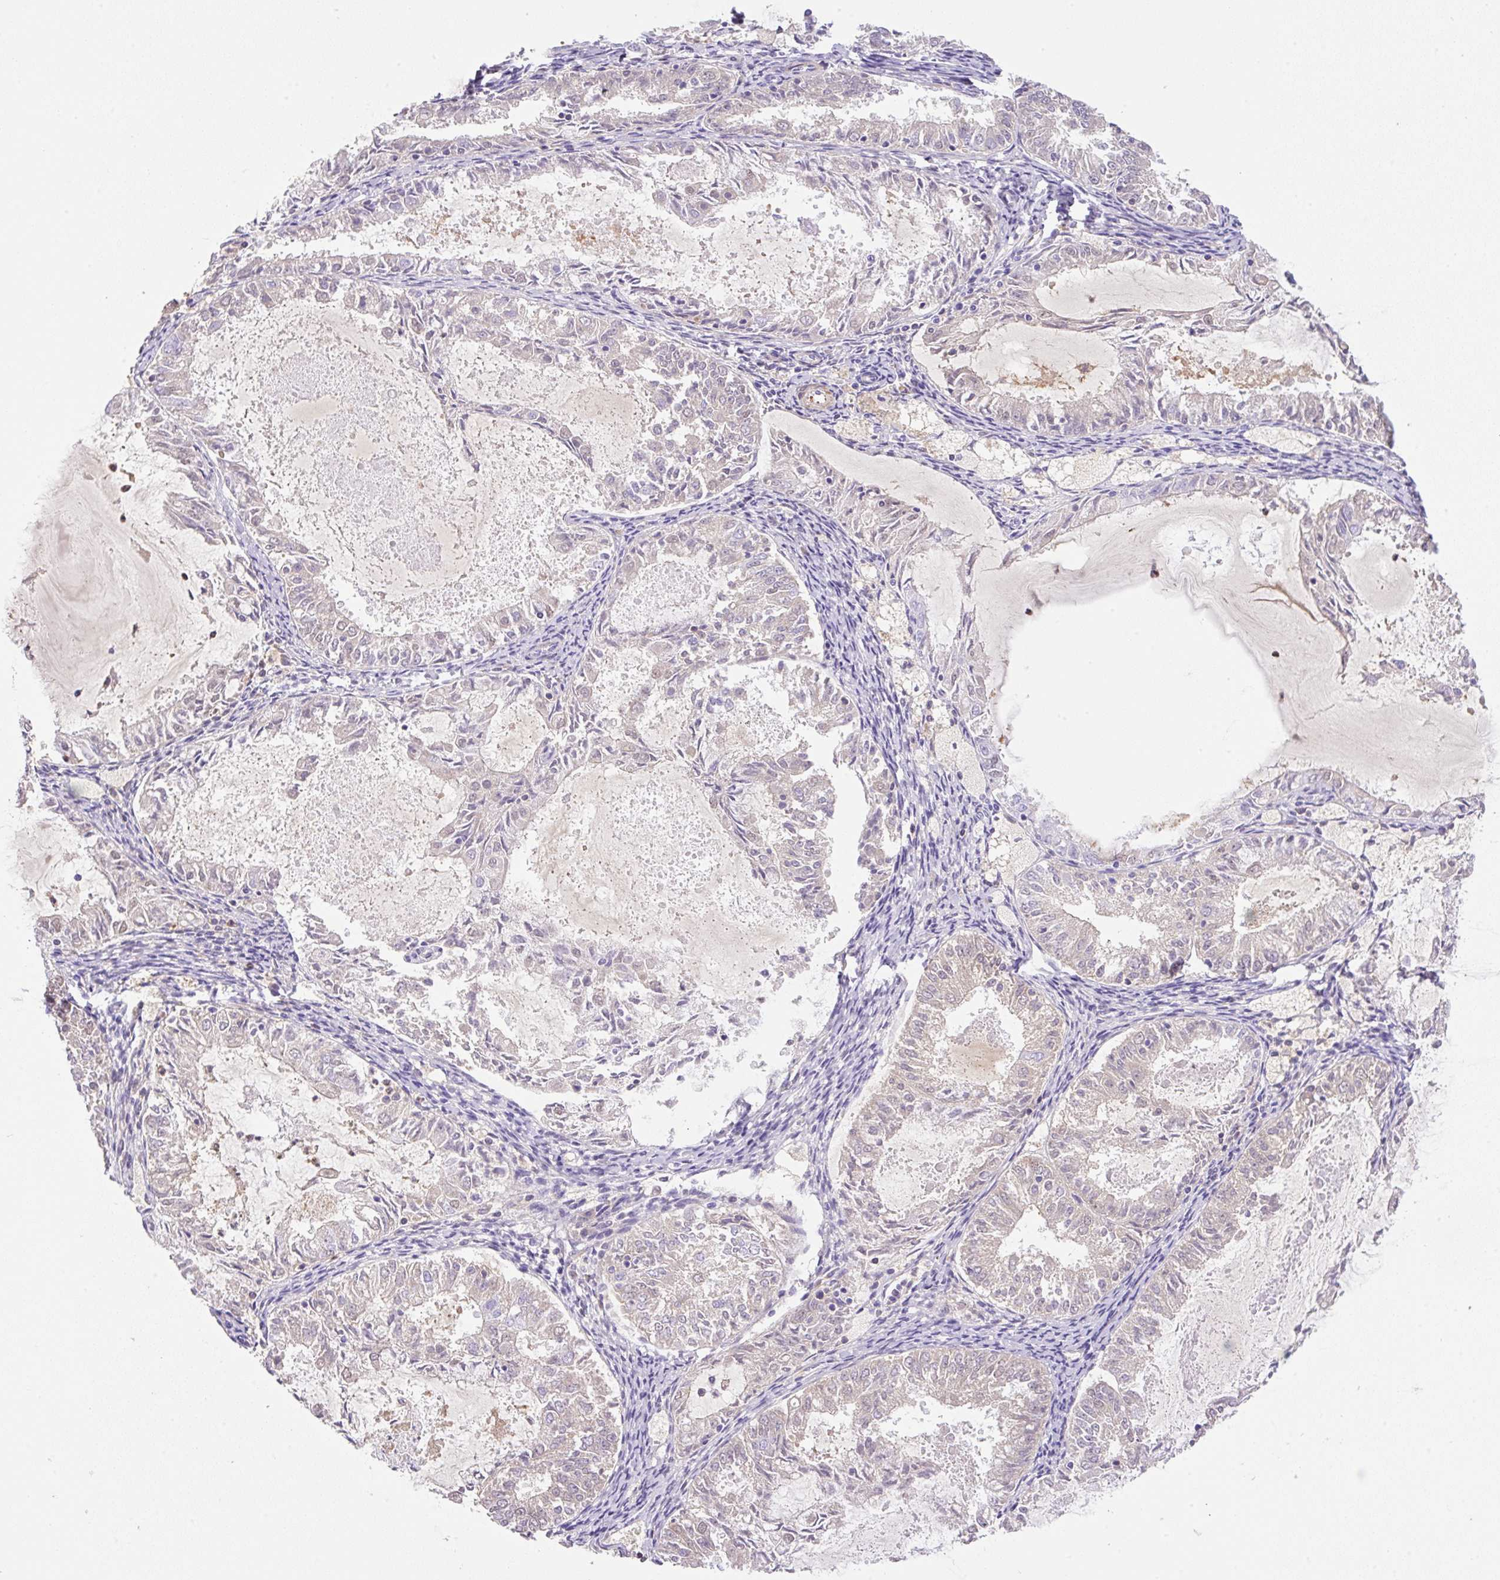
{"staining": {"intensity": "negative", "quantity": "none", "location": "none"}, "tissue": "endometrial cancer", "cell_type": "Tumor cells", "image_type": "cancer", "snomed": [{"axis": "morphology", "description": "Adenocarcinoma, NOS"}, {"axis": "topography", "description": "Endometrium"}], "caption": "Tumor cells are negative for brown protein staining in adenocarcinoma (endometrial).", "gene": "TDRD15", "patient": {"sex": "female", "age": 57}}